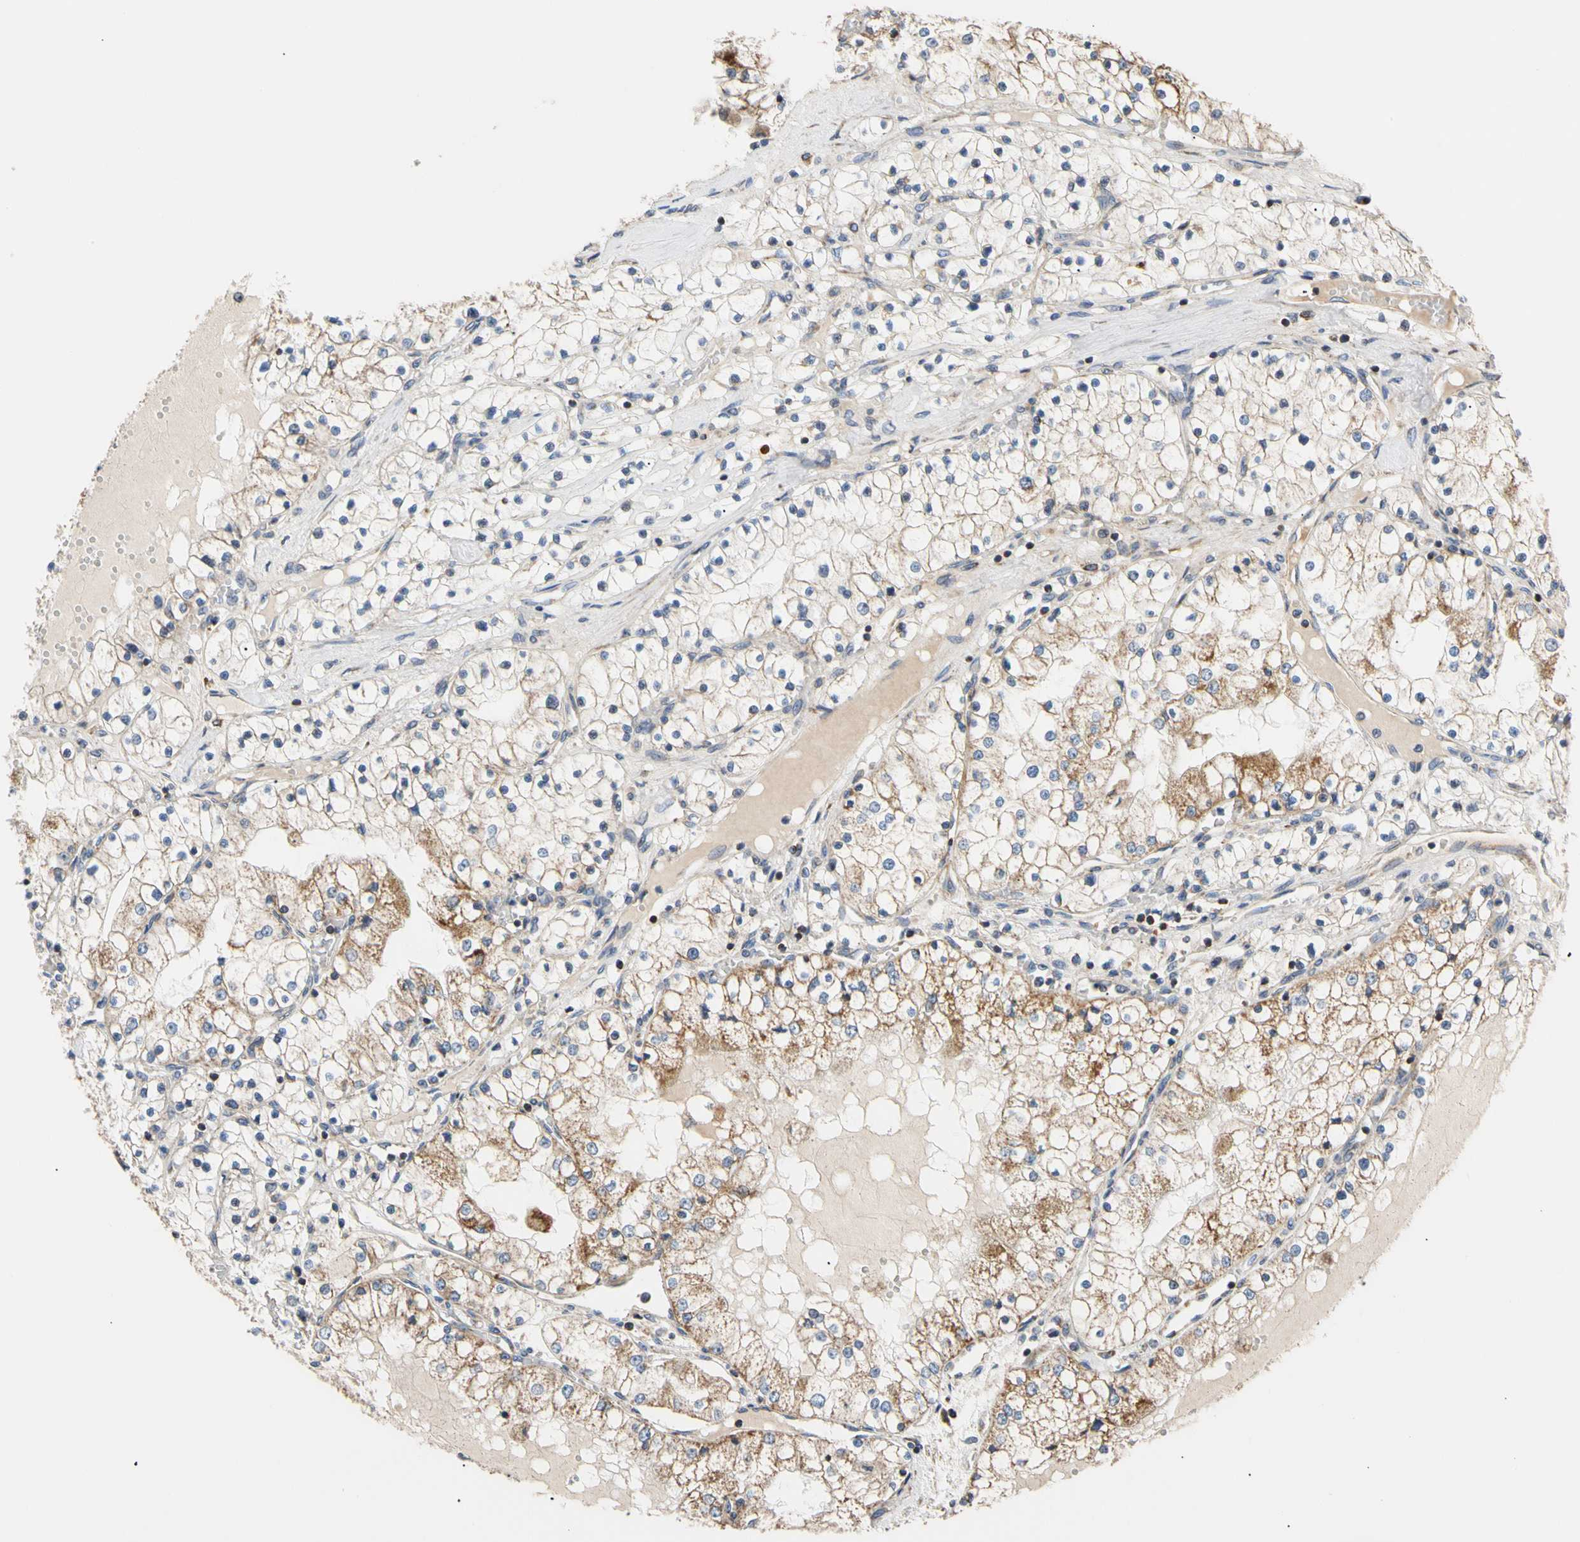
{"staining": {"intensity": "moderate", "quantity": "25%-75%", "location": "cytoplasmic/membranous"}, "tissue": "renal cancer", "cell_type": "Tumor cells", "image_type": "cancer", "snomed": [{"axis": "morphology", "description": "Adenocarcinoma, NOS"}, {"axis": "topography", "description": "Kidney"}], "caption": "A medium amount of moderate cytoplasmic/membranous positivity is identified in about 25%-75% of tumor cells in renal adenocarcinoma tissue.", "gene": "PLGRKT", "patient": {"sex": "male", "age": 68}}